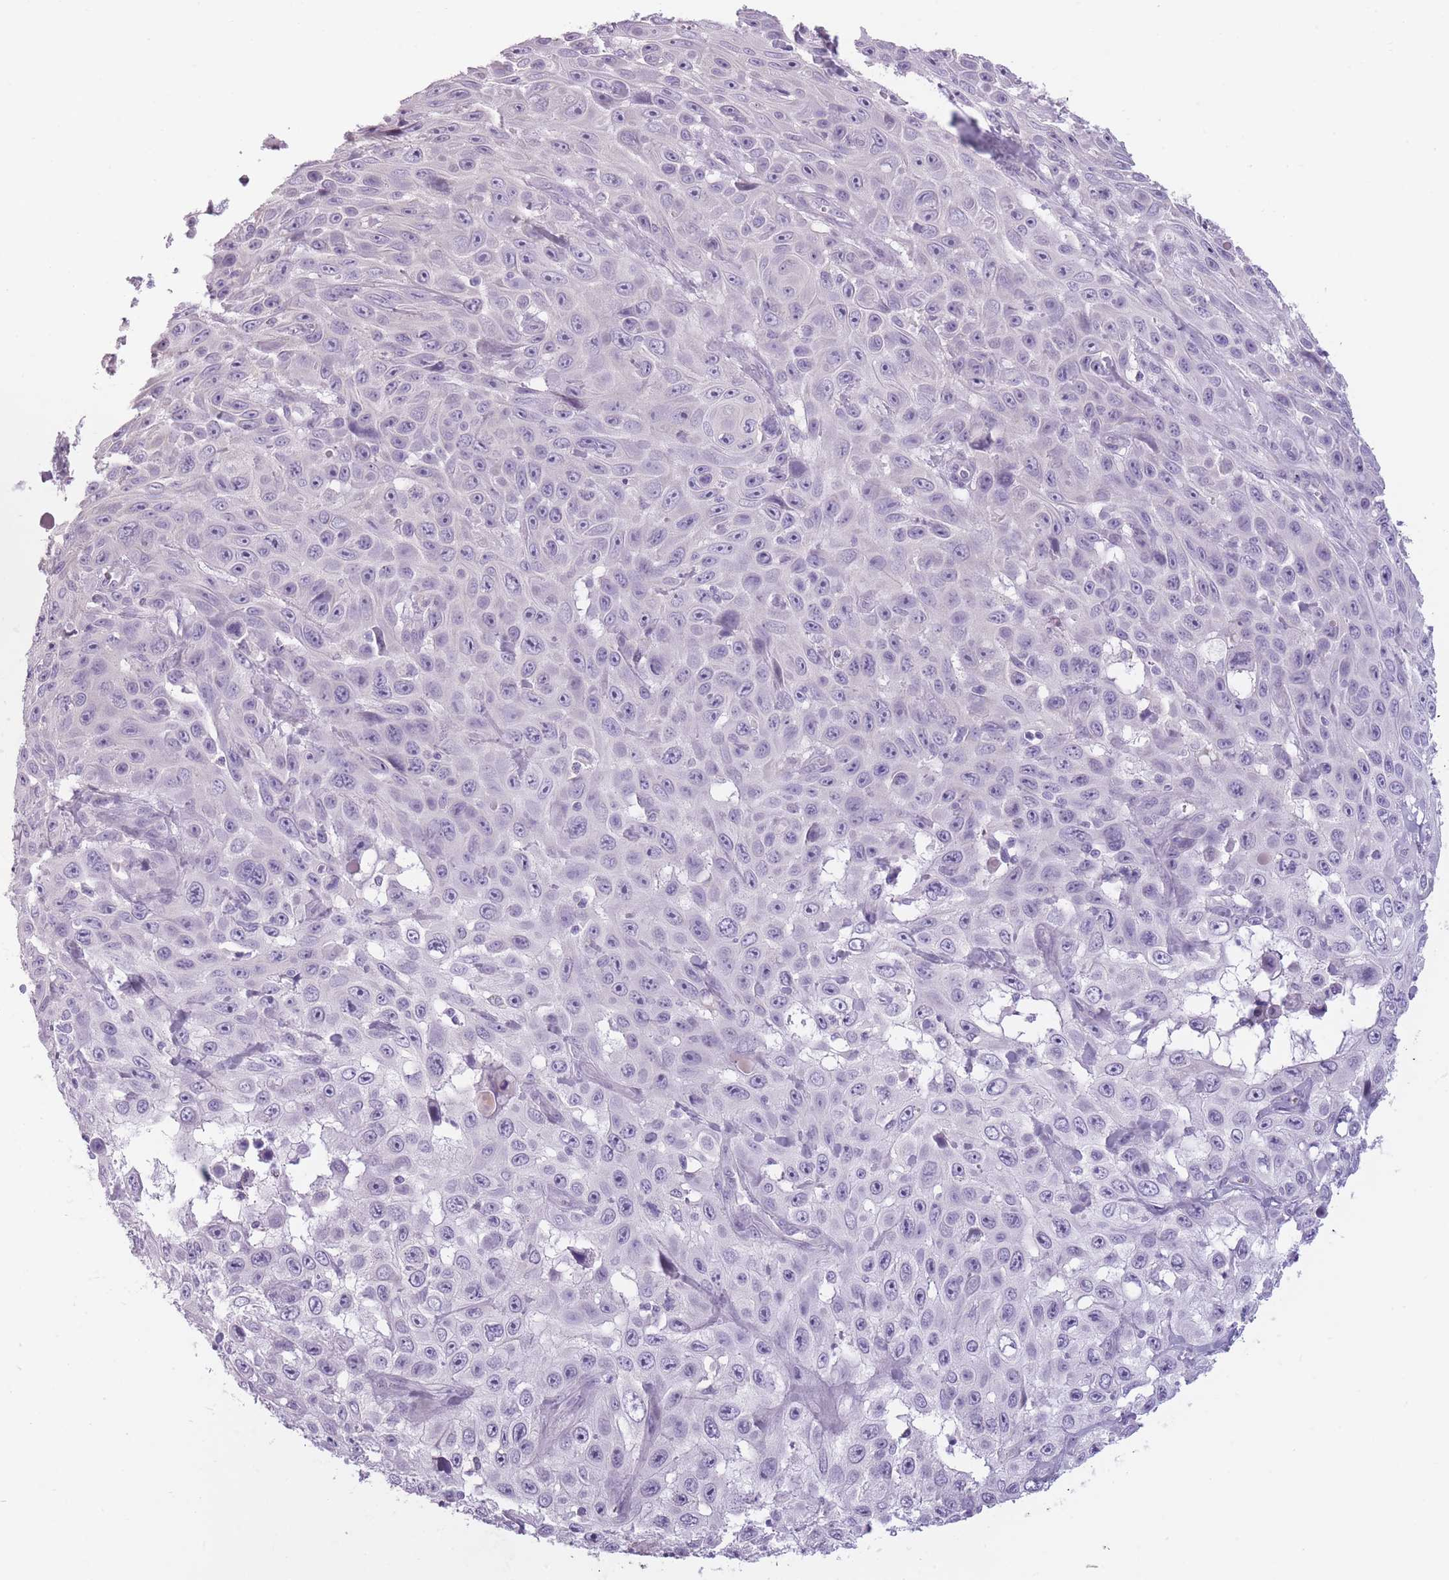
{"staining": {"intensity": "negative", "quantity": "none", "location": "none"}, "tissue": "skin cancer", "cell_type": "Tumor cells", "image_type": "cancer", "snomed": [{"axis": "morphology", "description": "Squamous cell carcinoma, NOS"}, {"axis": "topography", "description": "Skin"}], "caption": "The immunohistochemistry histopathology image has no significant positivity in tumor cells of skin squamous cell carcinoma tissue.", "gene": "TMEM236", "patient": {"sex": "male", "age": 82}}